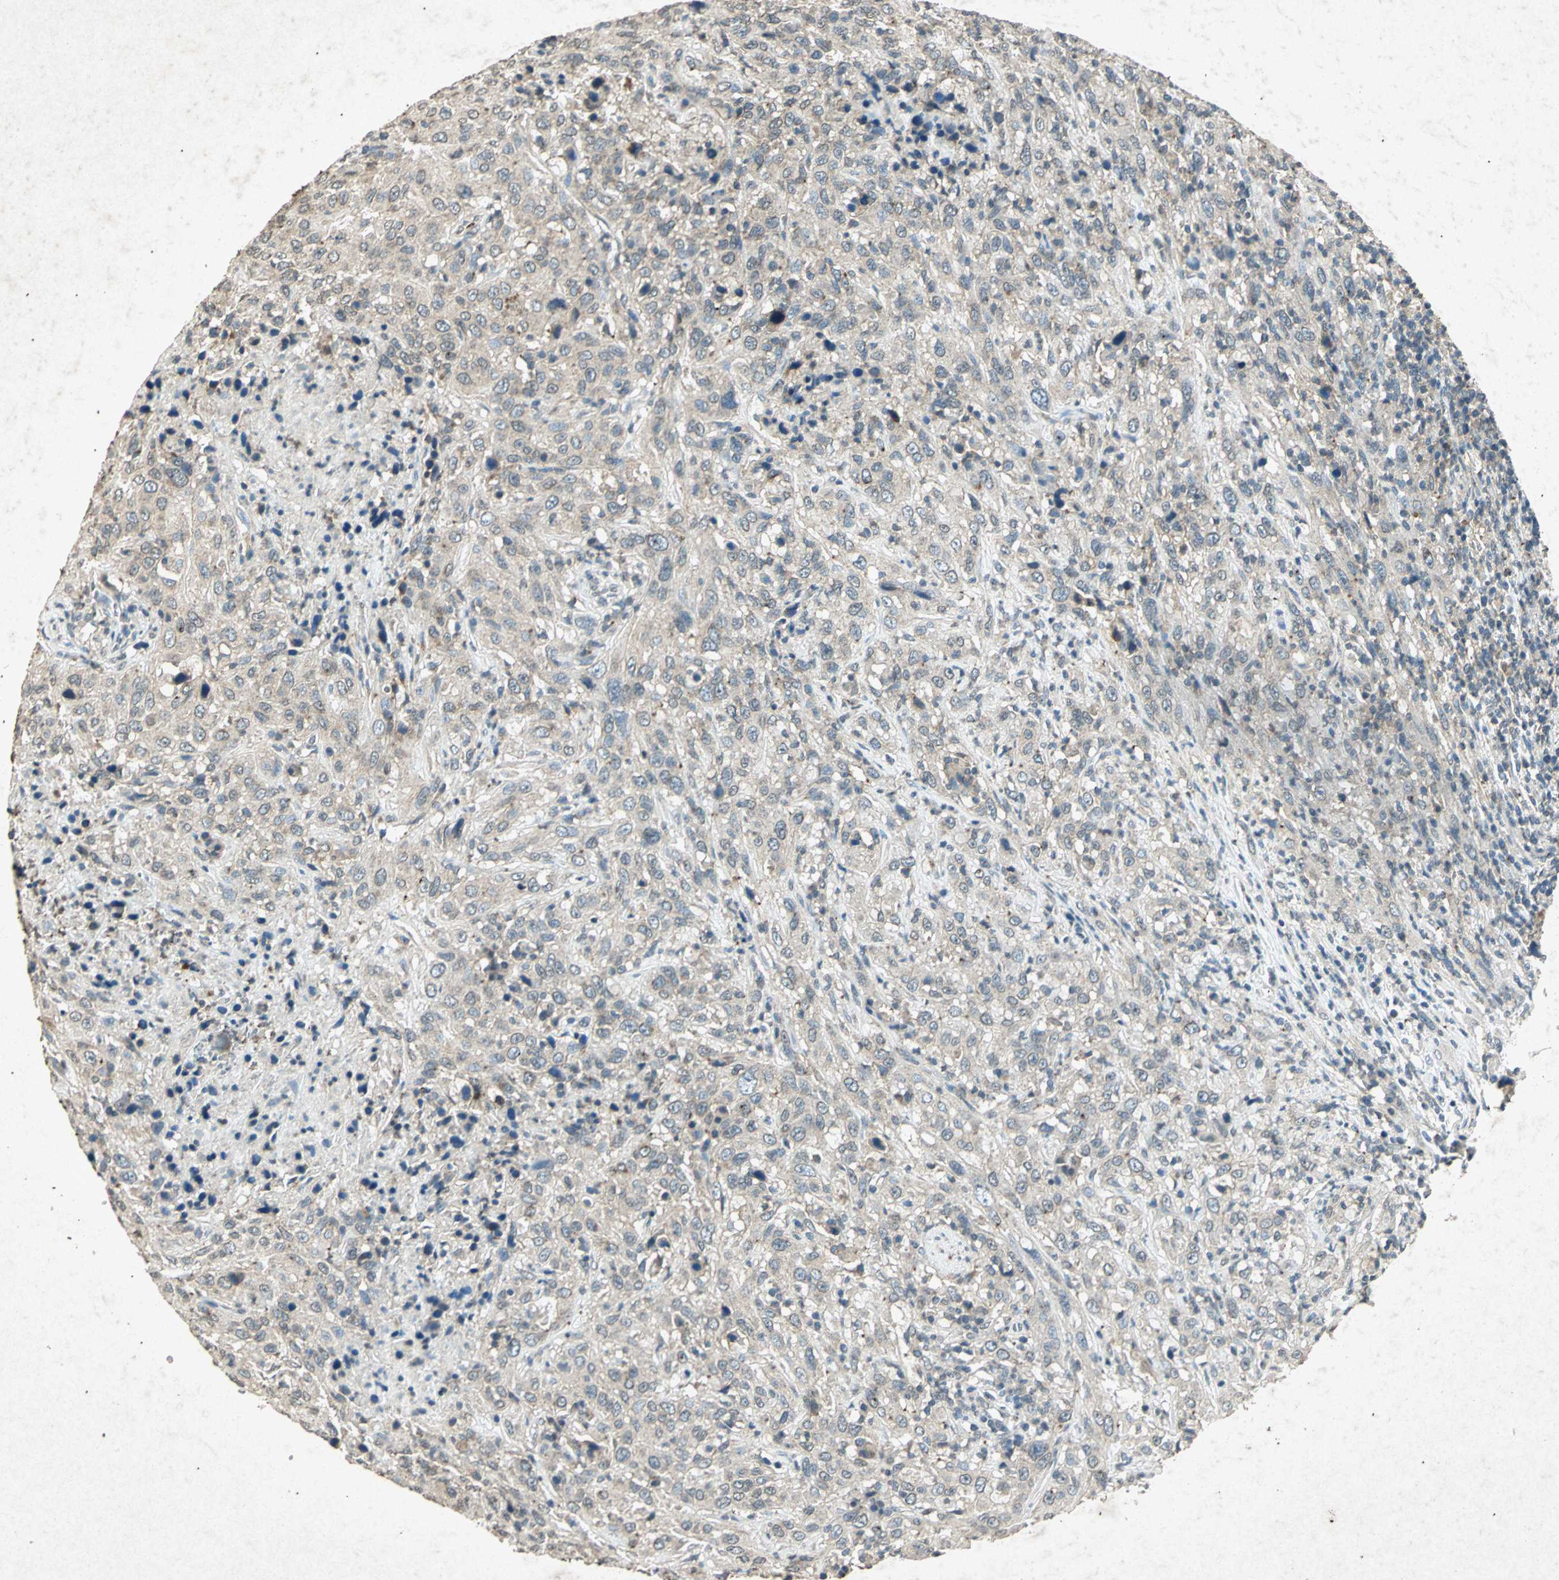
{"staining": {"intensity": "weak", "quantity": "<25%", "location": "cytoplasmic/membranous"}, "tissue": "urothelial cancer", "cell_type": "Tumor cells", "image_type": "cancer", "snomed": [{"axis": "morphology", "description": "Urothelial carcinoma, High grade"}, {"axis": "topography", "description": "Urinary bladder"}], "caption": "Human urothelial cancer stained for a protein using IHC reveals no expression in tumor cells.", "gene": "PSEN1", "patient": {"sex": "male", "age": 61}}